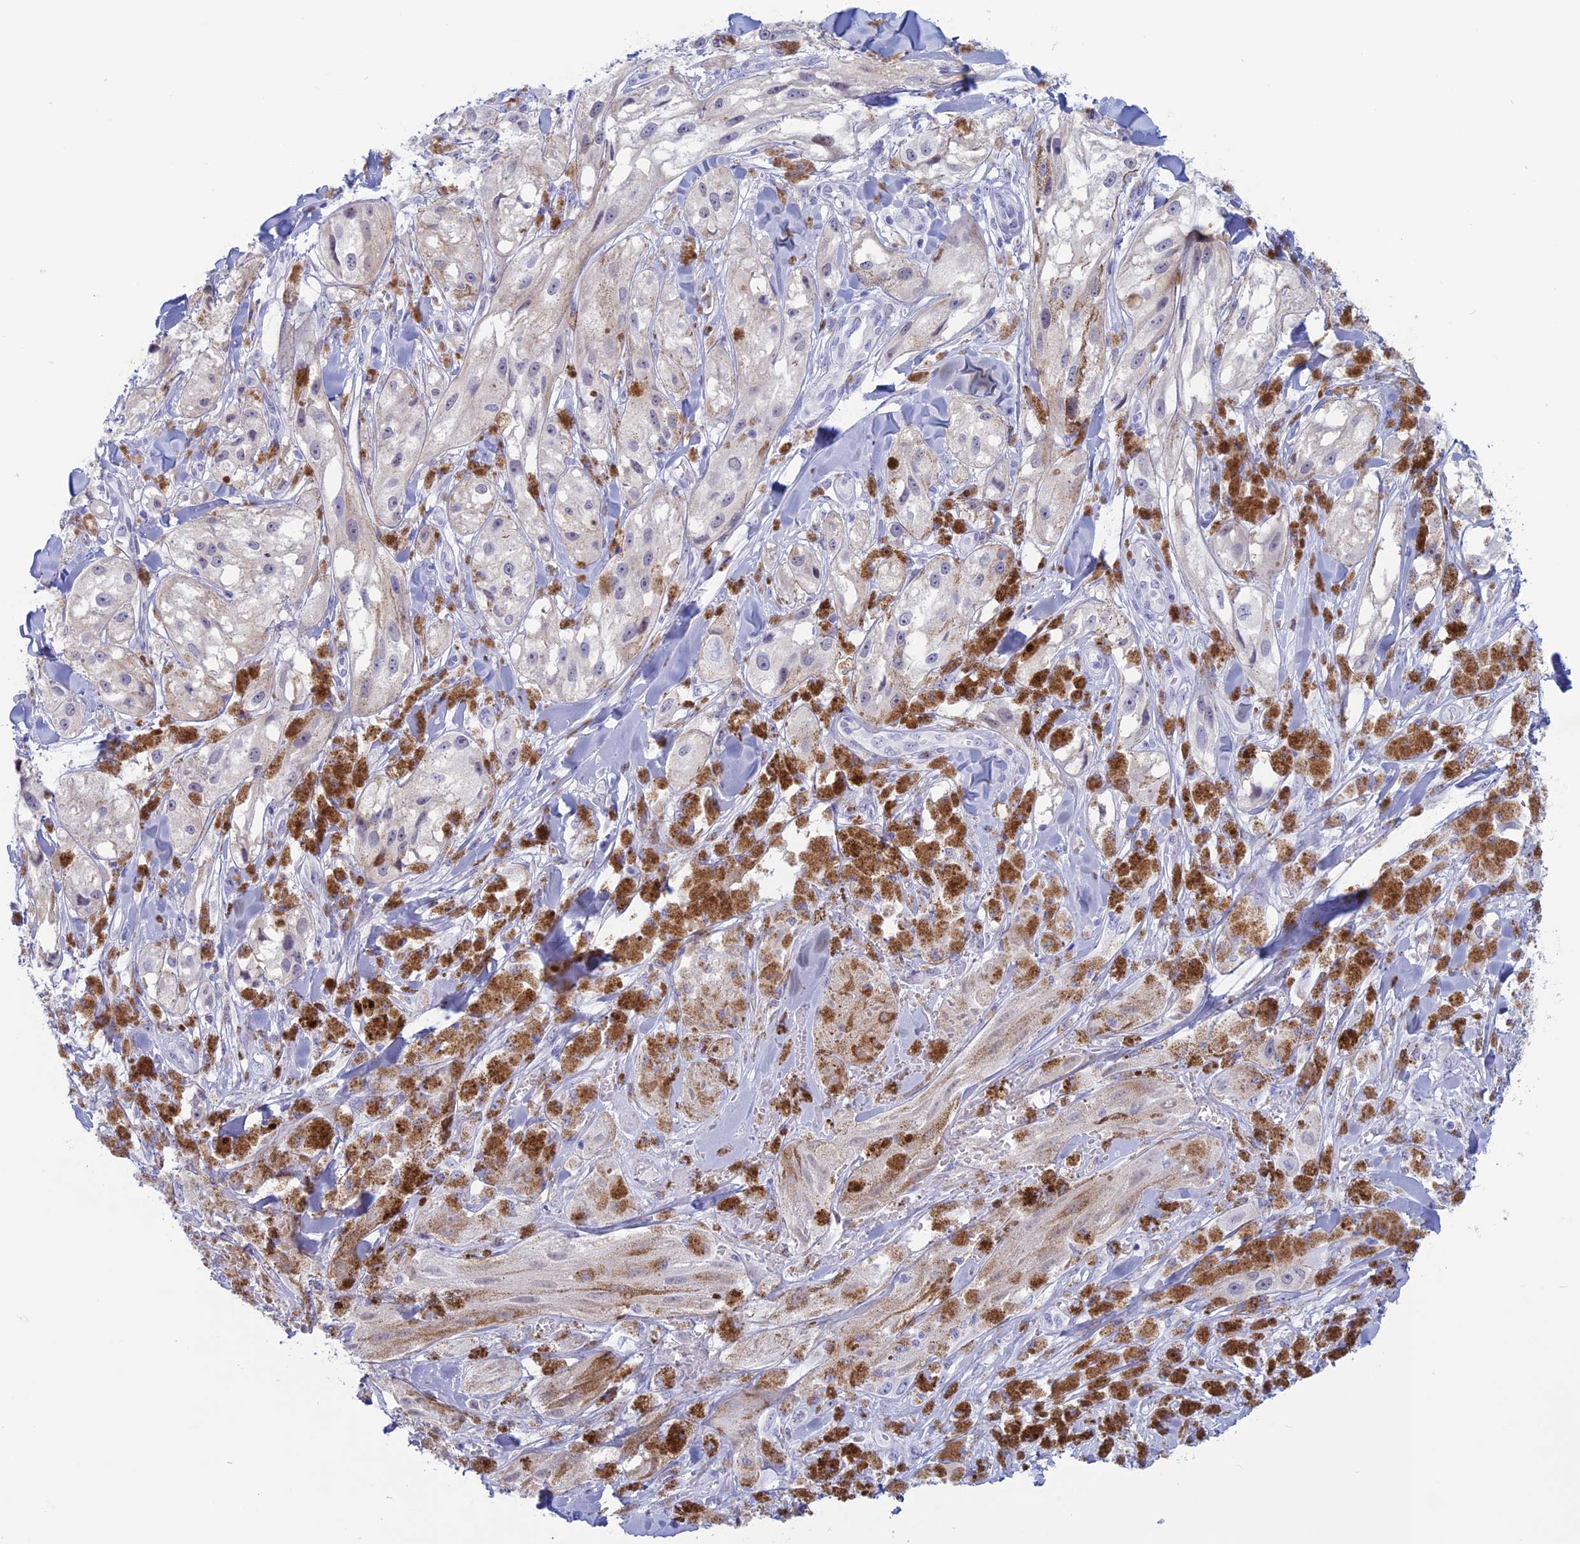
{"staining": {"intensity": "negative", "quantity": "none", "location": "none"}, "tissue": "melanoma", "cell_type": "Tumor cells", "image_type": "cancer", "snomed": [{"axis": "morphology", "description": "Malignant melanoma, NOS"}, {"axis": "topography", "description": "Skin"}], "caption": "High power microscopy photomicrograph of an immunohistochemistry (IHC) micrograph of malignant melanoma, revealing no significant expression in tumor cells.", "gene": "LHFPL2", "patient": {"sex": "male", "age": 88}}